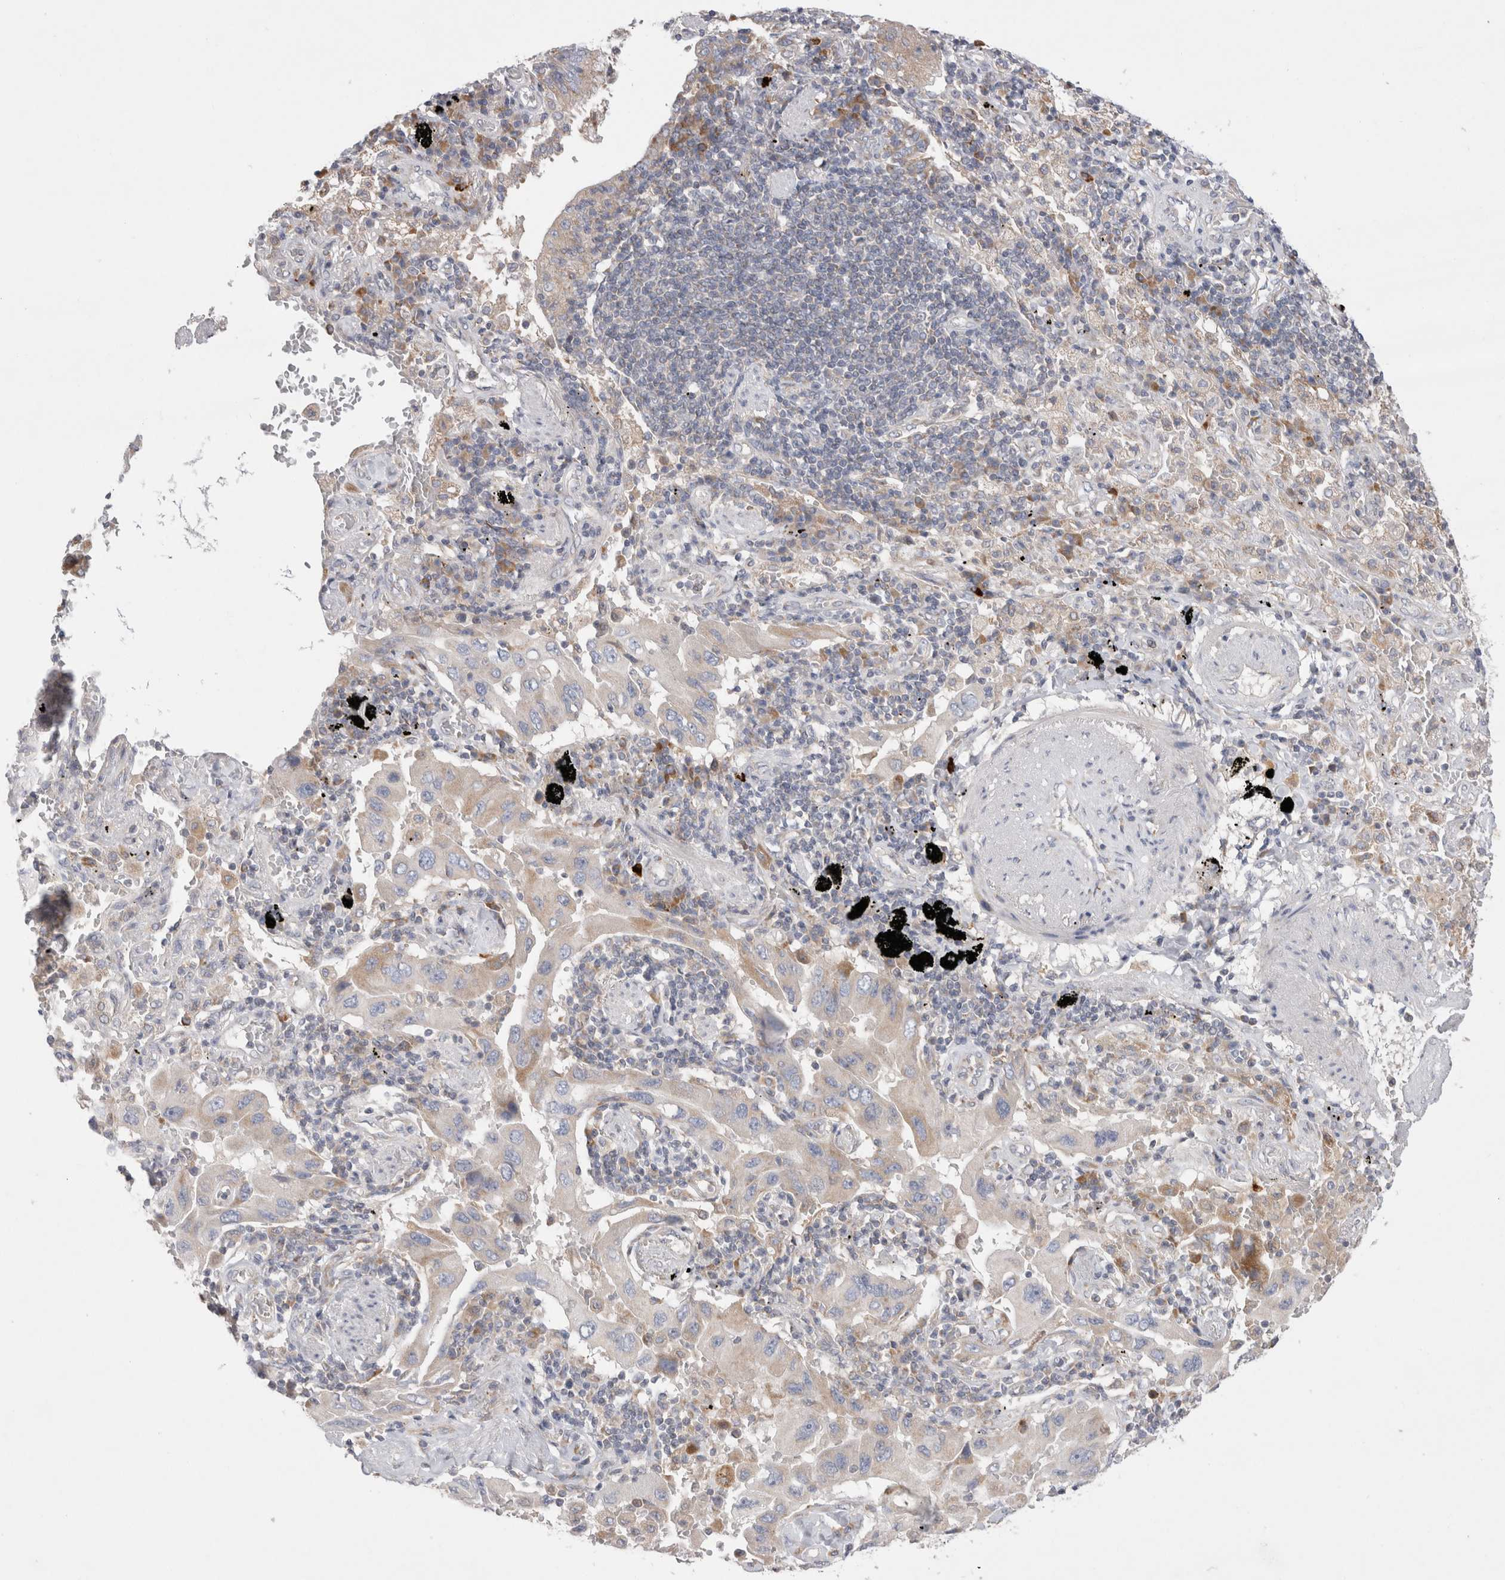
{"staining": {"intensity": "negative", "quantity": "none", "location": "none"}, "tissue": "lung cancer", "cell_type": "Tumor cells", "image_type": "cancer", "snomed": [{"axis": "morphology", "description": "Adenocarcinoma, NOS"}, {"axis": "topography", "description": "Lung"}], "caption": "Histopathology image shows no protein expression in tumor cells of lung cancer (adenocarcinoma) tissue.", "gene": "TBC1D16", "patient": {"sex": "female", "age": 65}}